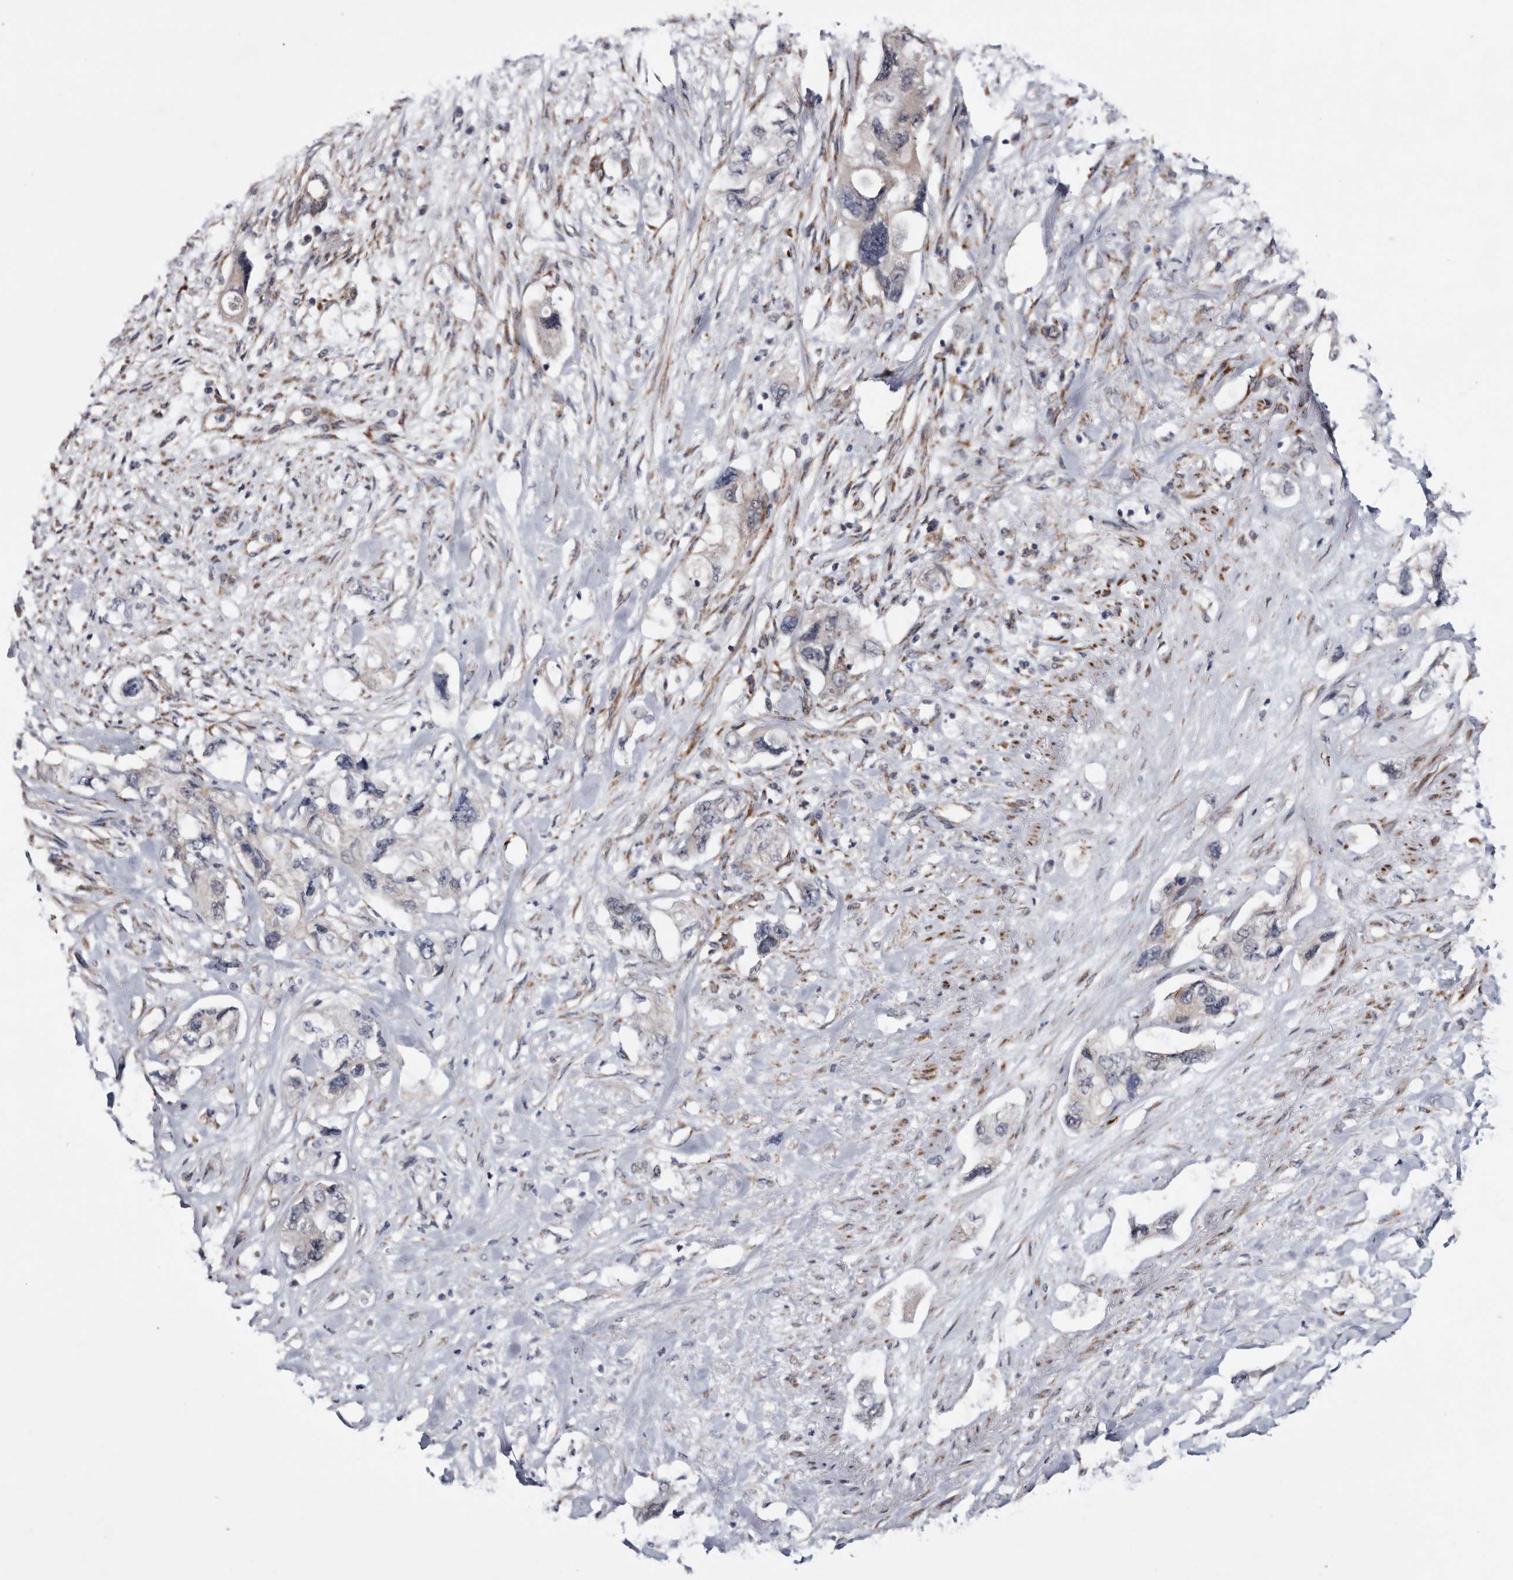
{"staining": {"intensity": "negative", "quantity": "none", "location": "none"}, "tissue": "pancreatic cancer", "cell_type": "Tumor cells", "image_type": "cancer", "snomed": [{"axis": "morphology", "description": "Adenocarcinoma, NOS"}, {"axis": "topography", "description": "Pancreas"}], "caption": "Immunohistochemistry micrograph of human pancreatic adenocarcinoma stained for a protein (brown), which shows no expression in tumor cells.", "gene": "ARMCX2", "patient": {"sex": "female", "age": 73}}